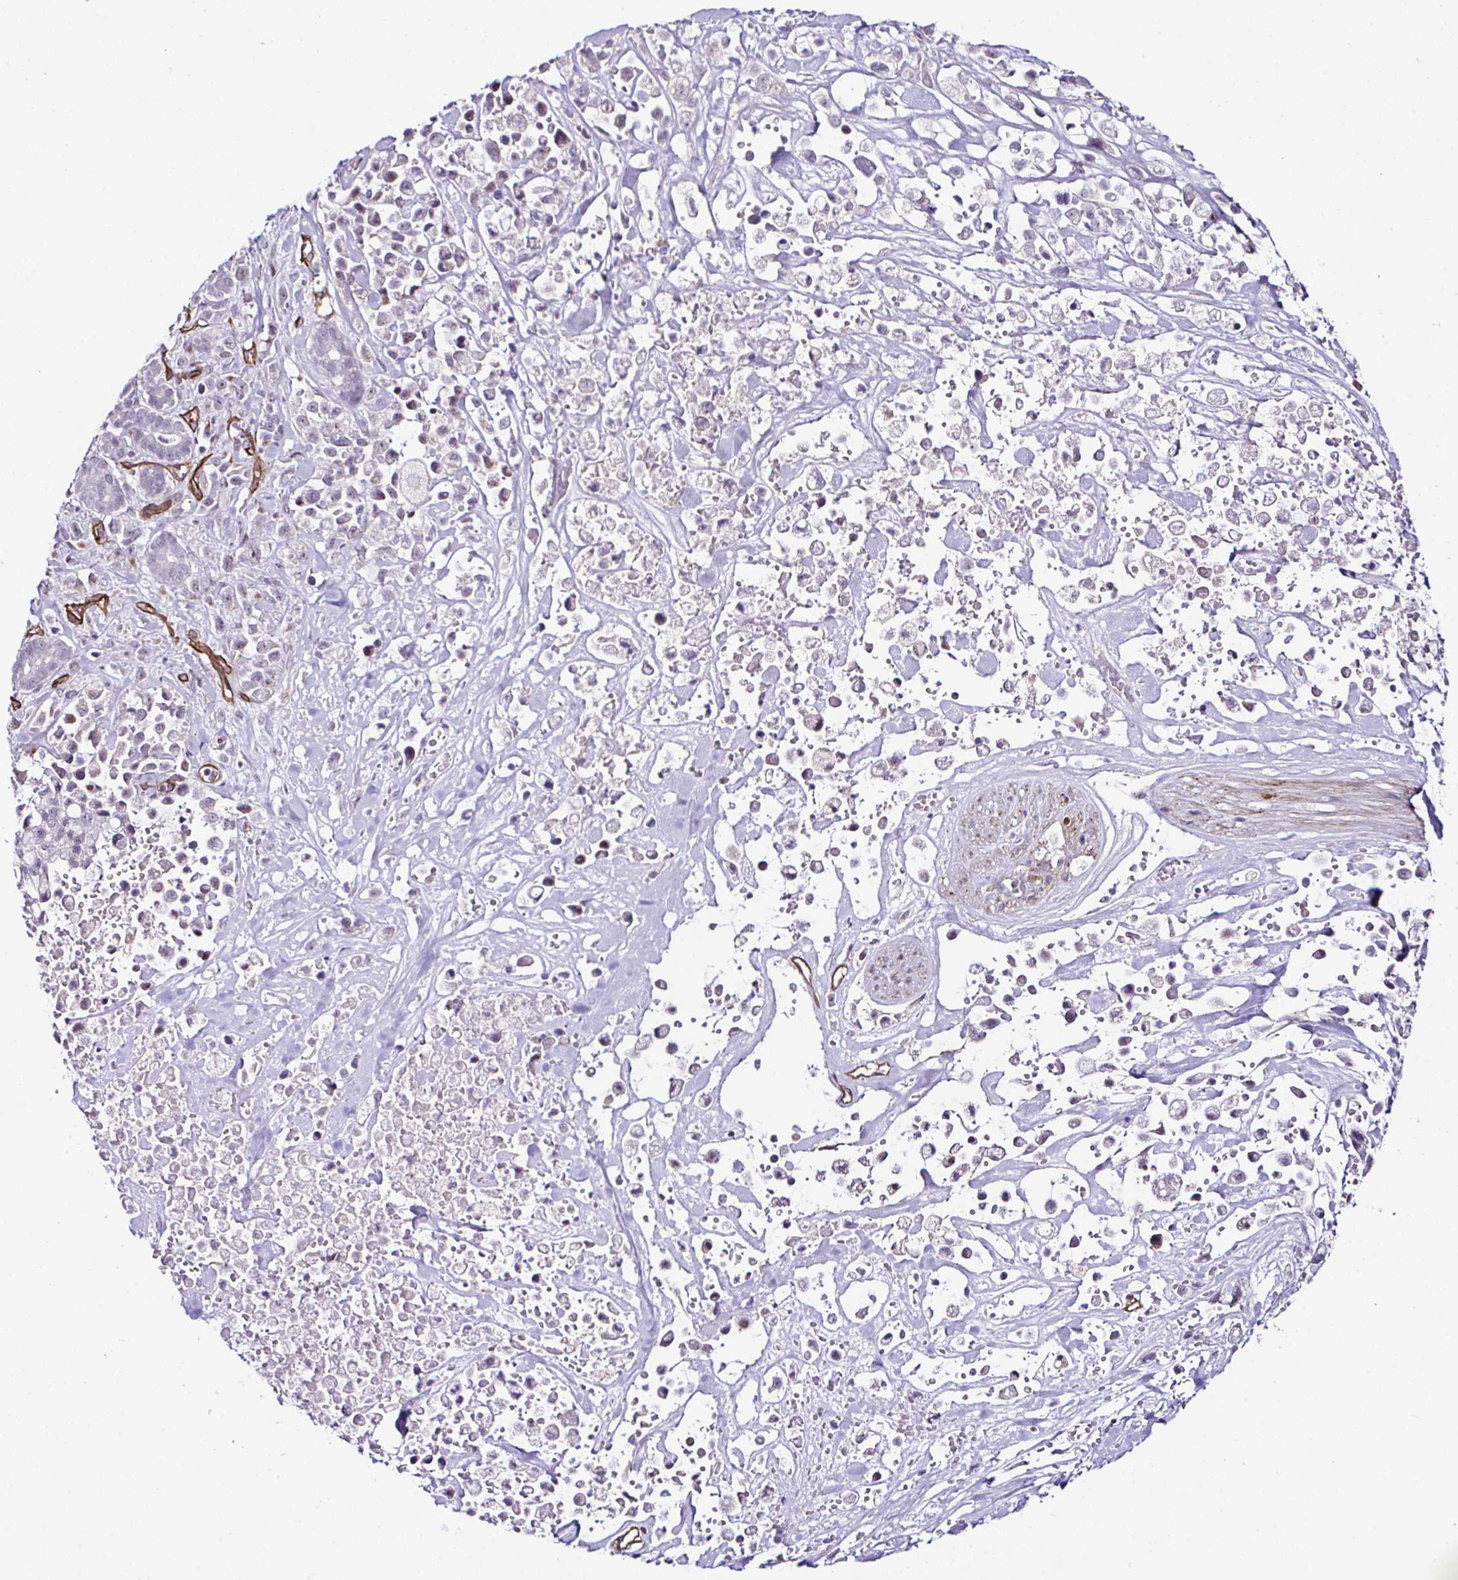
{"staining": {"intensity": "negative", "quantity": "none", "location": "none"}, "tissue": "pancreatic cancer", "cell_type": "Tumor cells", "image_type": "cancer", "snomed": [{"axis": "morphology", "description": "Adenocarcinoma, NOS"}, {"axis": "topography", "description": "Pancreas"}], "caption": "DAB immunohistochemical staining of pancreatic cancer reveals no significant staining in tumor cells. (Brightfield microscopy of DAB IHC at high magnification).", "gene": "FBXO34", "patient": {"sex": "male", "age": 44}}